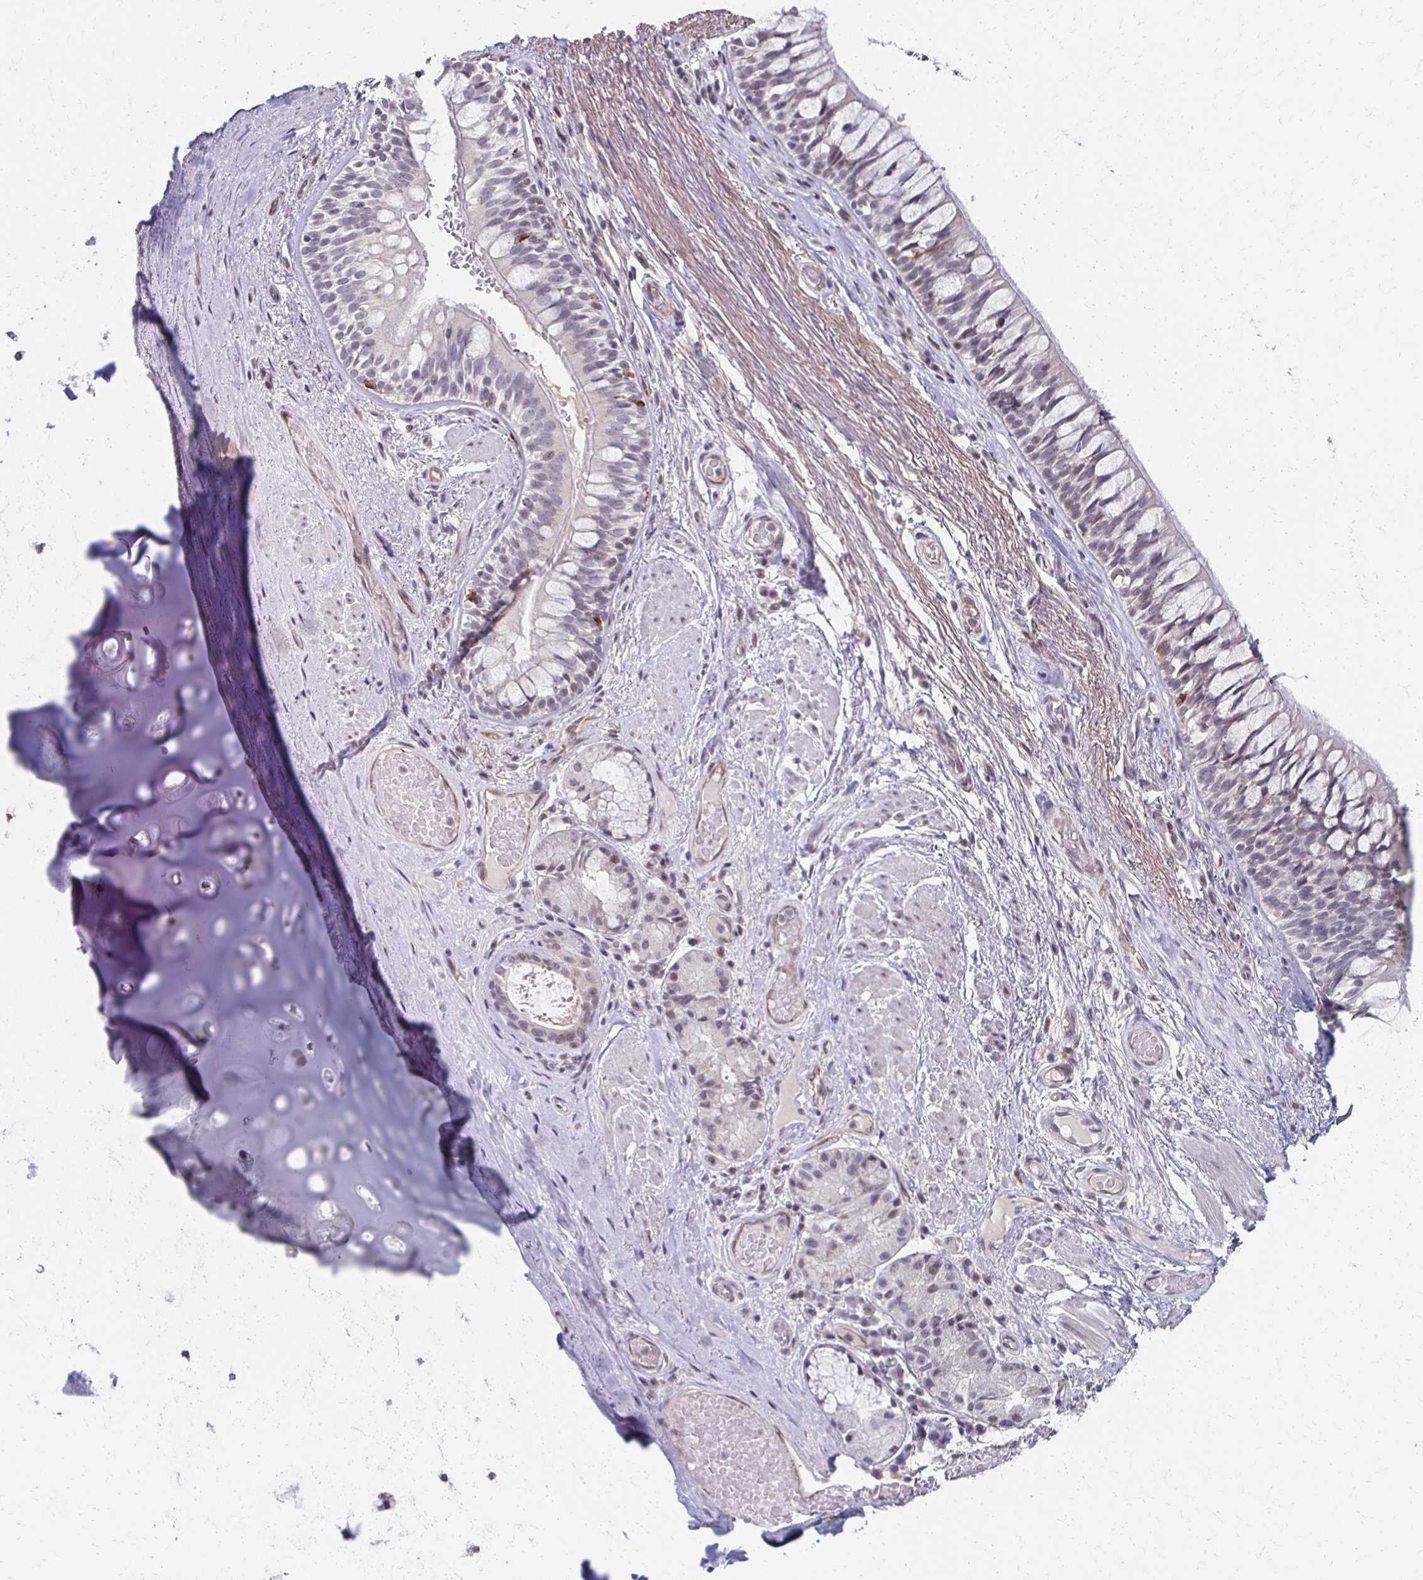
{"staining": {"intensity": "negative", "quantity": "none", "location": "none"}, "tissue": "adipose tissue", "cell_type": "Adipocytes", "image_type": "normal", "snomed": [{"axis": "morphology", "description": "Normal tissue, NOS"}, {"axis": "topography", "description": "Cartilage tissue"}, {"axis": "topography", "description": "Bronchus"}], "caption": "IHC micrograph of unremarkable adipose tissue stained for a protein (brown), which reveals no expression in adipocytes.", "gene": "DAB1", "patient": {"sex": "male", "age": 64}}